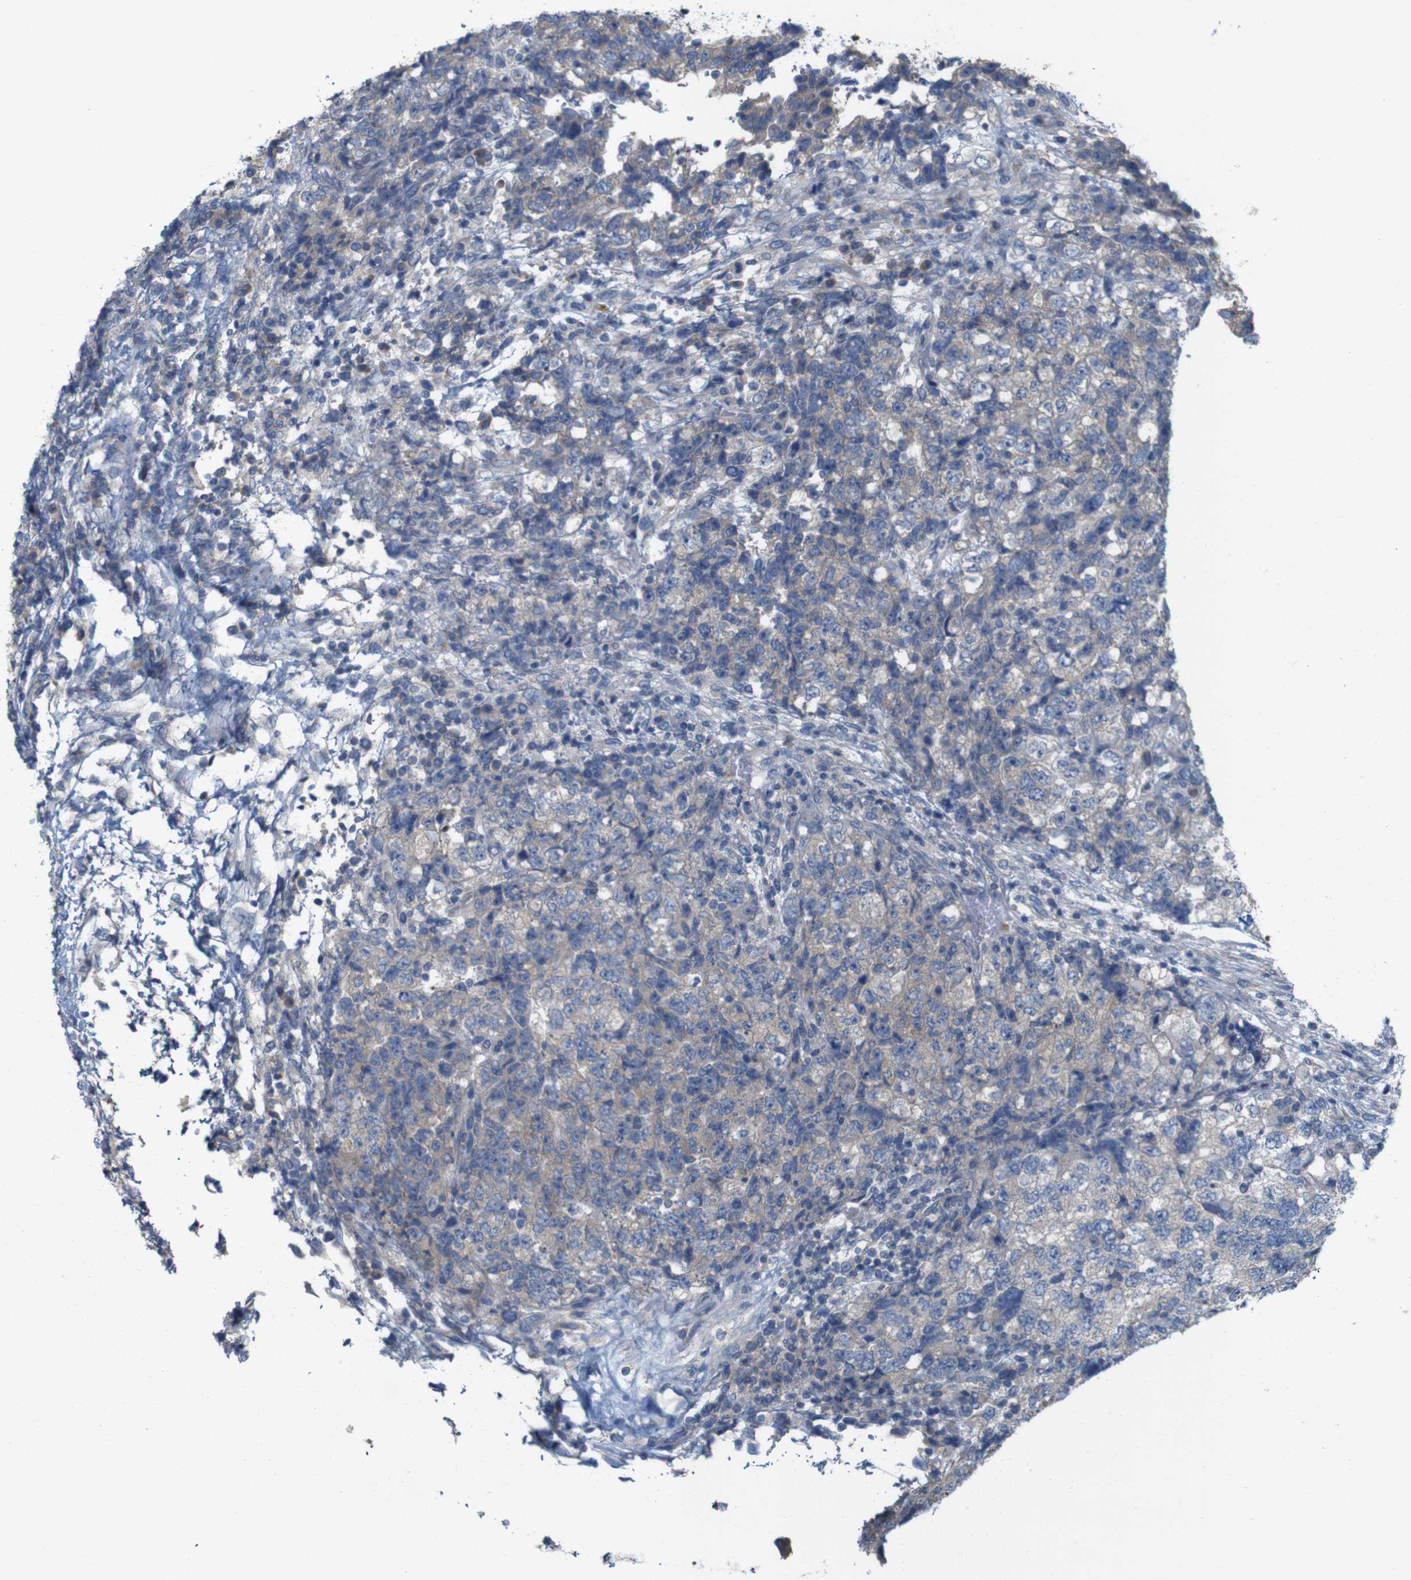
{"staining": {"intensity": "moderate", "quantity": "<25%", "location": "cytoplasmic/membranous"}, "tissue": "testis cancer", "cell_type": "Tumor cells", "image_type": "cancer", "snomed": [{"axis": "morphology", "description": "Carcinoma, Embryonal, NOS"}, {"axis": "topography", "description": "Testis"}], "caption": "Protein staining by immunohistochemistry displays moderate cytoplasmic/membranous staining in approximately <25% of tumor cells in testis cancer (embryonal carcinoma). The staining is performed using DAB brown chromogen to label protein expression. The nuclei are counter-stained blue using hematoxylin.", "gene": "MYEOV", "patient": {"sex": "male", "age": 36}}